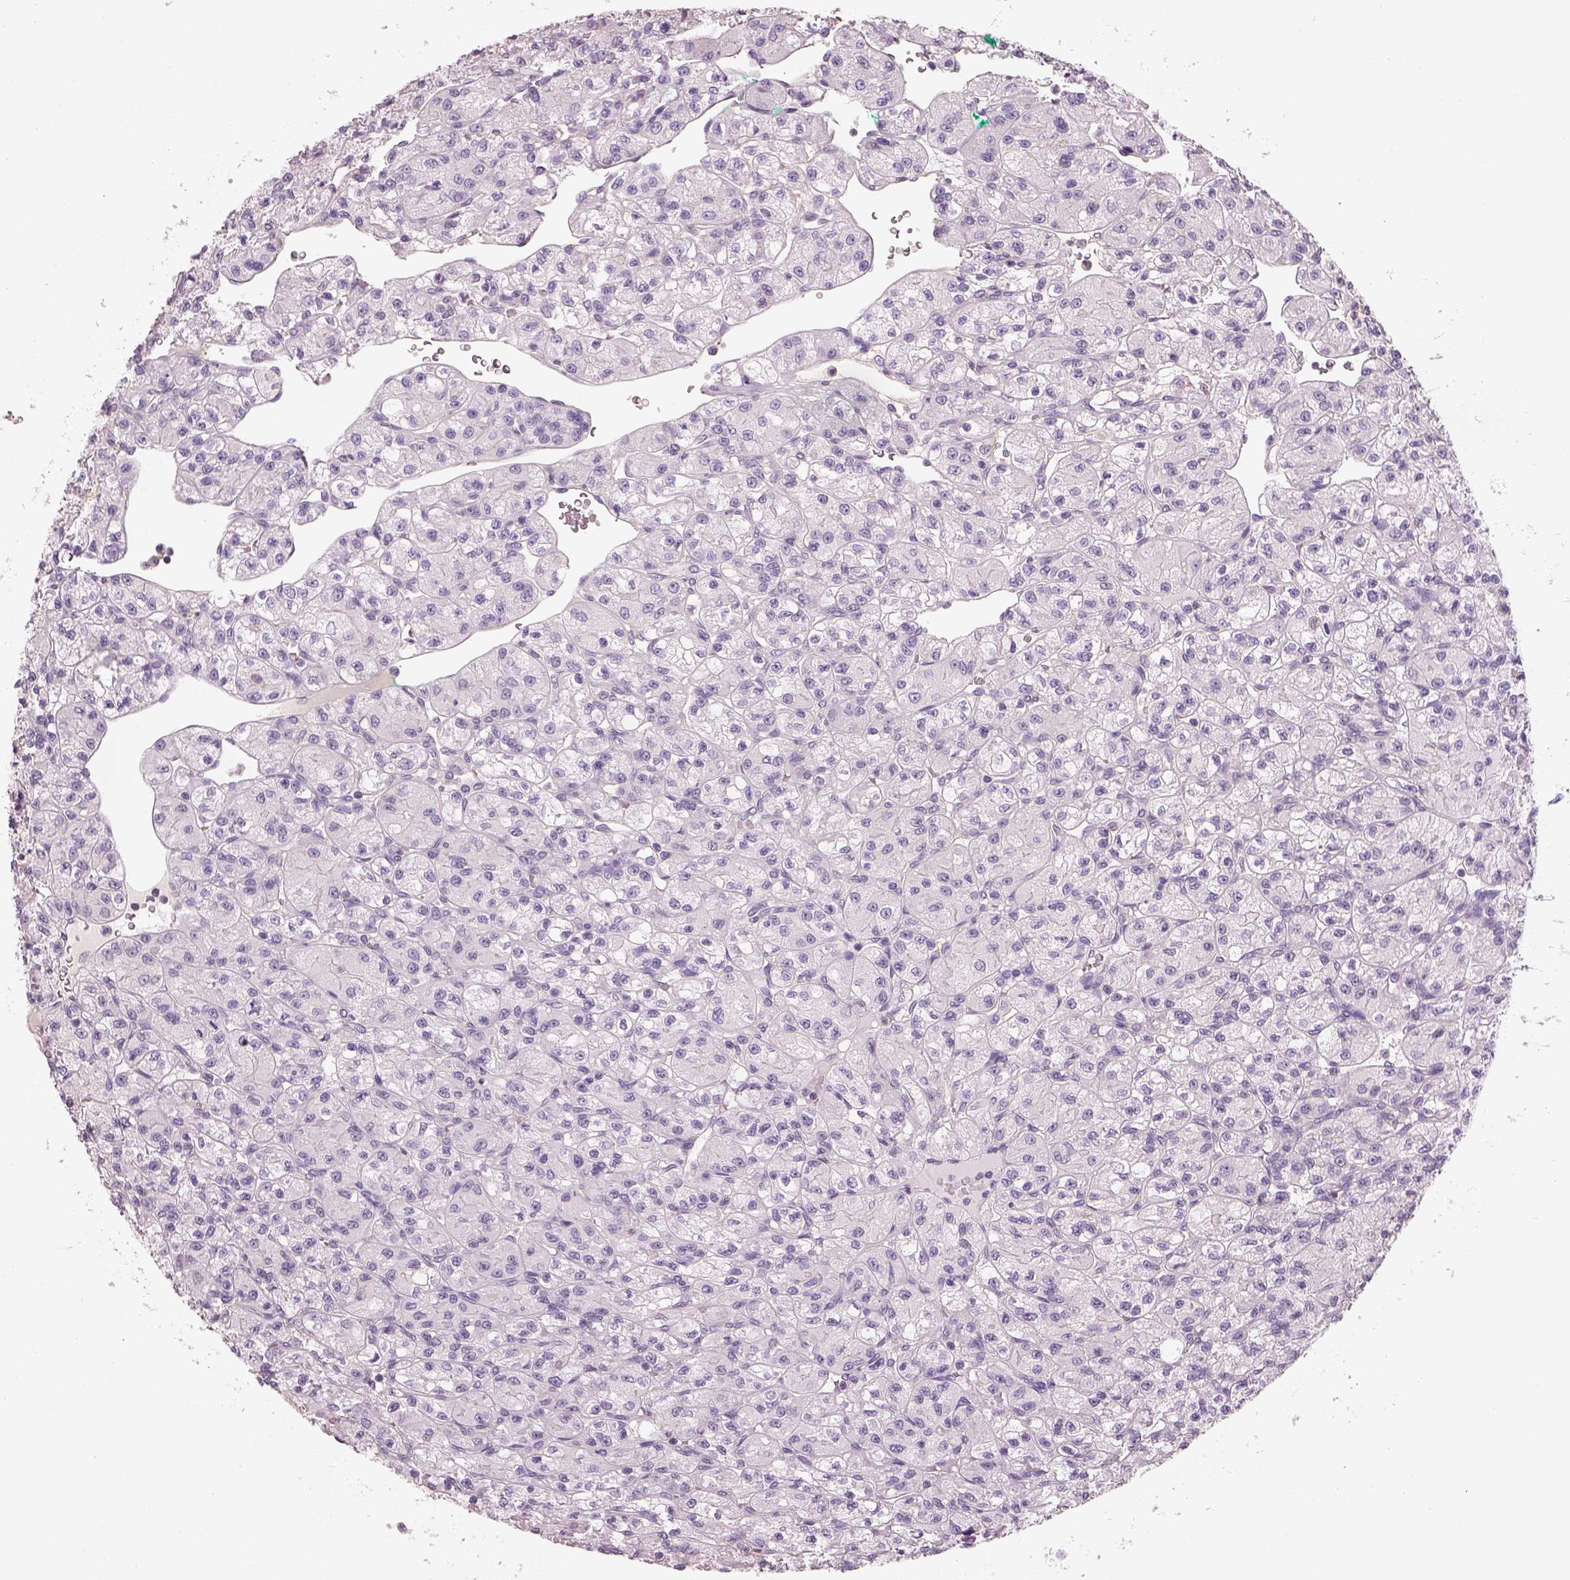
{"staining": {"intensity": "negative", "quantity": "none", "location": "none"}, "tissue": "renal cancer", "cell_type": "Tumor cells", "image_type": "cancer", "snomed": [{"axis": "morphology", "description": "Adenocarcinoma, NOS"}, {"axis": "topography", "description": "Kidney"}], "caption": "IHC photomicrograph of adenocarcinoma (renal) stained for a protein (brown), which reveals no staining in tumor cells.", "gene": "OTUD6A", "patient": {"sex": "female", "age": 70}}